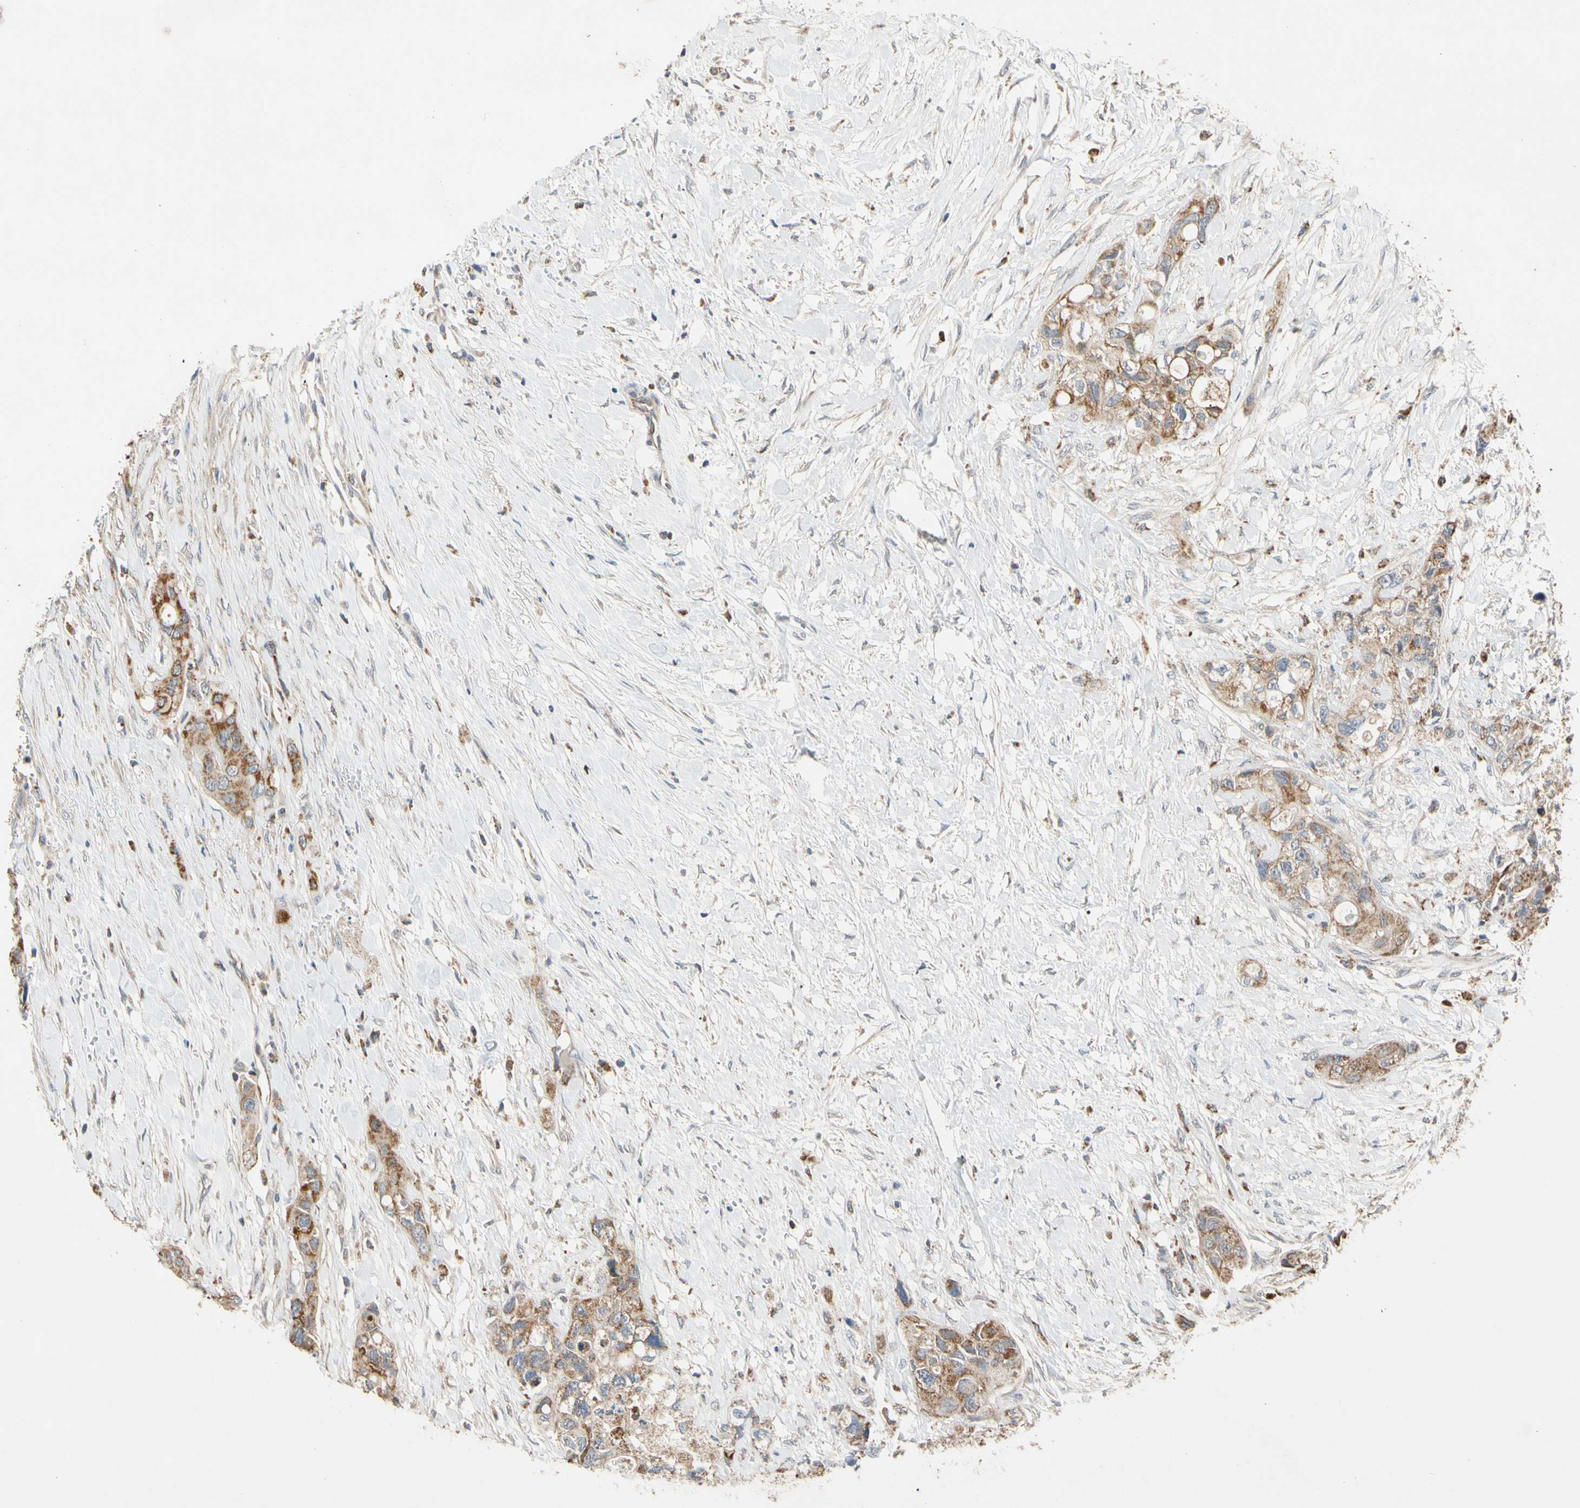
{"staining": {"intensity": "moderate", "quantity": ">75%", "location": "cytoplasmic/membranous"}, "tissue": "colorectal cancer", "cell_type": "Tumor cells", "image_type": "cancer", "snomed": [{"axis": "morphology", "description": "Adenocarcinoma, NOS"}, {"axis": "topography", "description": "Colon"}], "caption": "IHC of human colorectal cancer (adenocarcinoma) exhibits medium levels of moderate cytoplasmic/membranous positivity in about >75% of tumor cells.", "gene": "GPD2", "patient": {"sex": "female", "age": 57}}